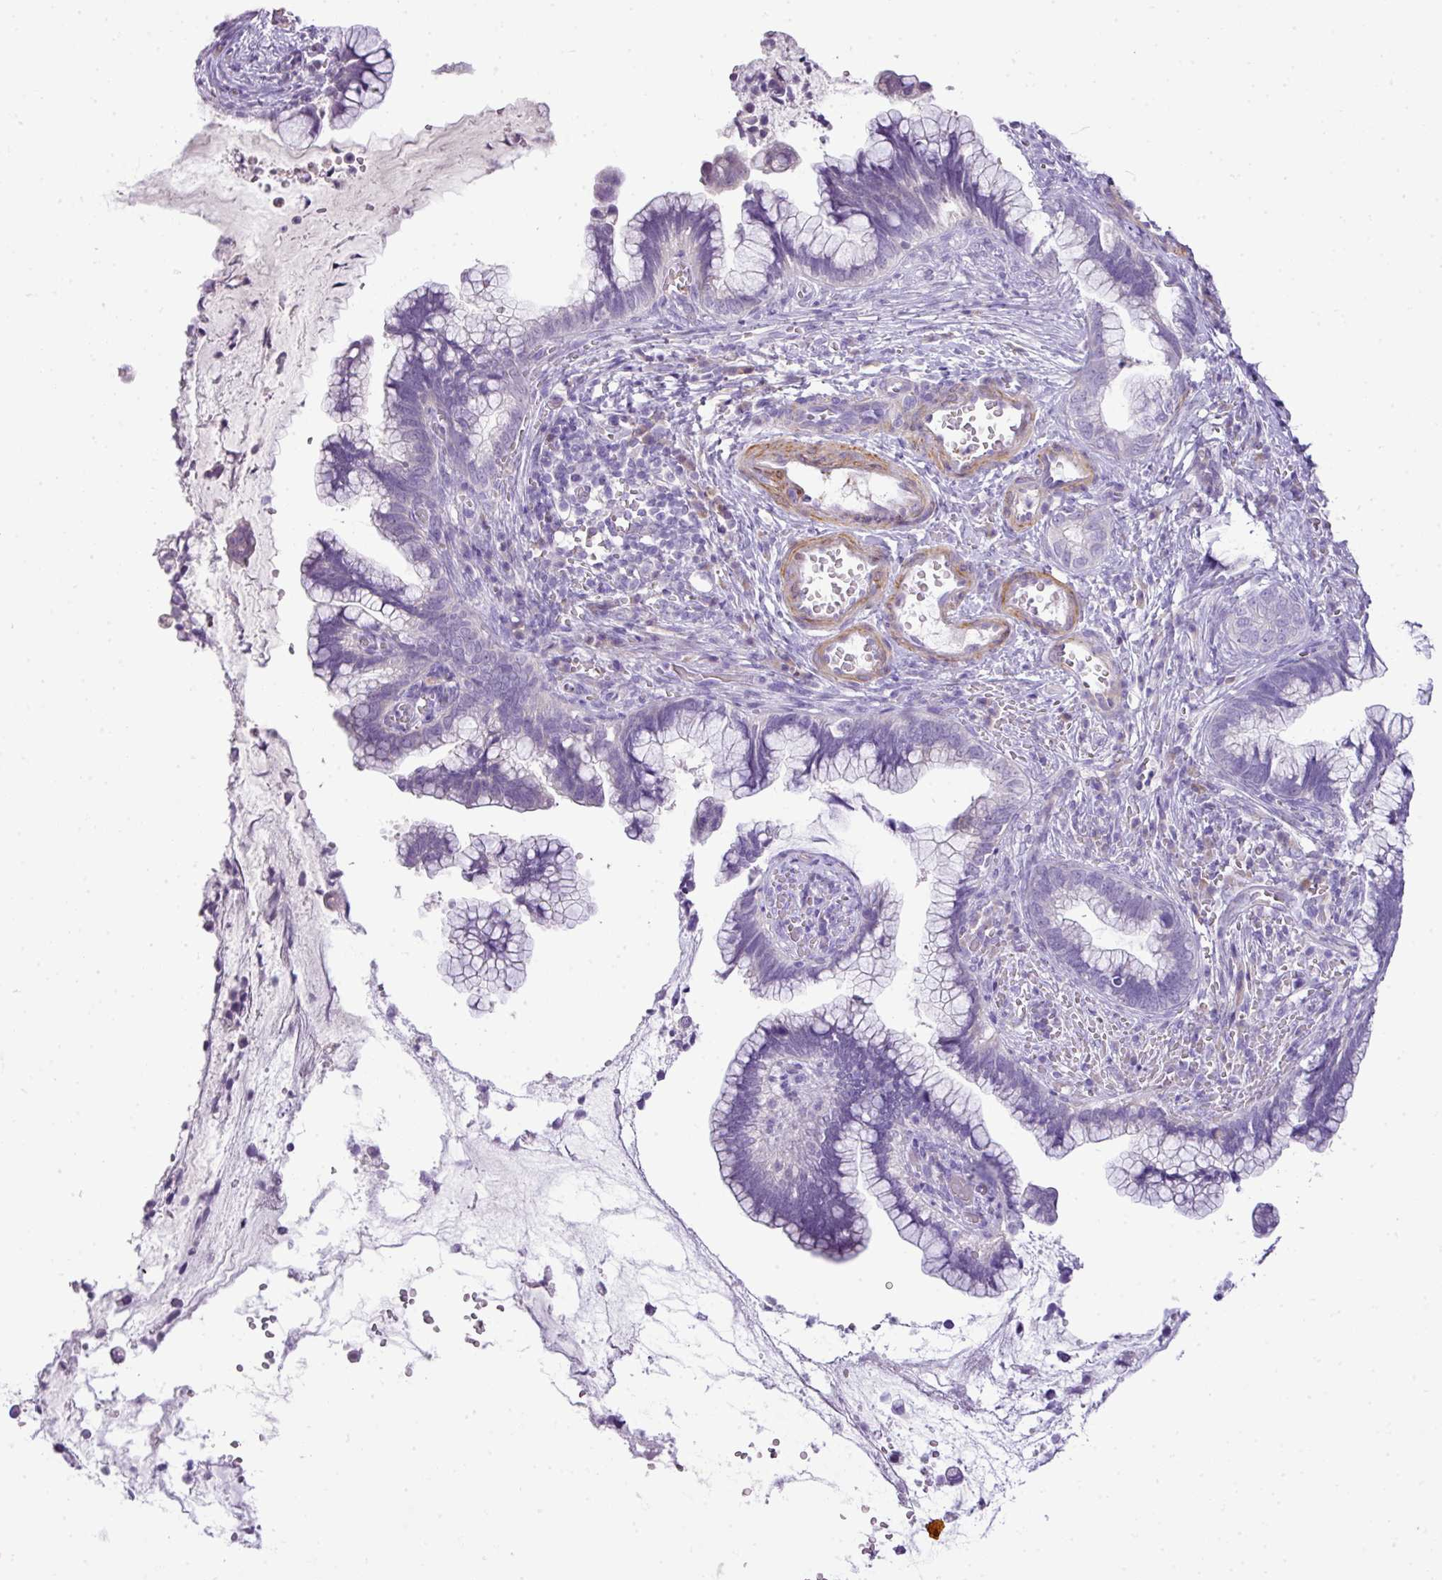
{"staining": {"intensity": "negative", "quantity": "none", "location": "none"}, "tissue": "cervical cancer", "cell_type": "Tumor cells", "image_type": "cancer", "snomed": [{"axis": "morphology", "description": "Adenocarcinoma, NOS"}, {"axis": "topography", "description": "Cervix"}], "caption": "Tumor cells show no significant positivity in cervical cancer. (DAB (3,3'-diaminobenzidine) immunohistochemistry visualized using brightfield microscopy, high magnification).", "gene": "DIP2A", "patient": {"sex": "female", "age": 44}}